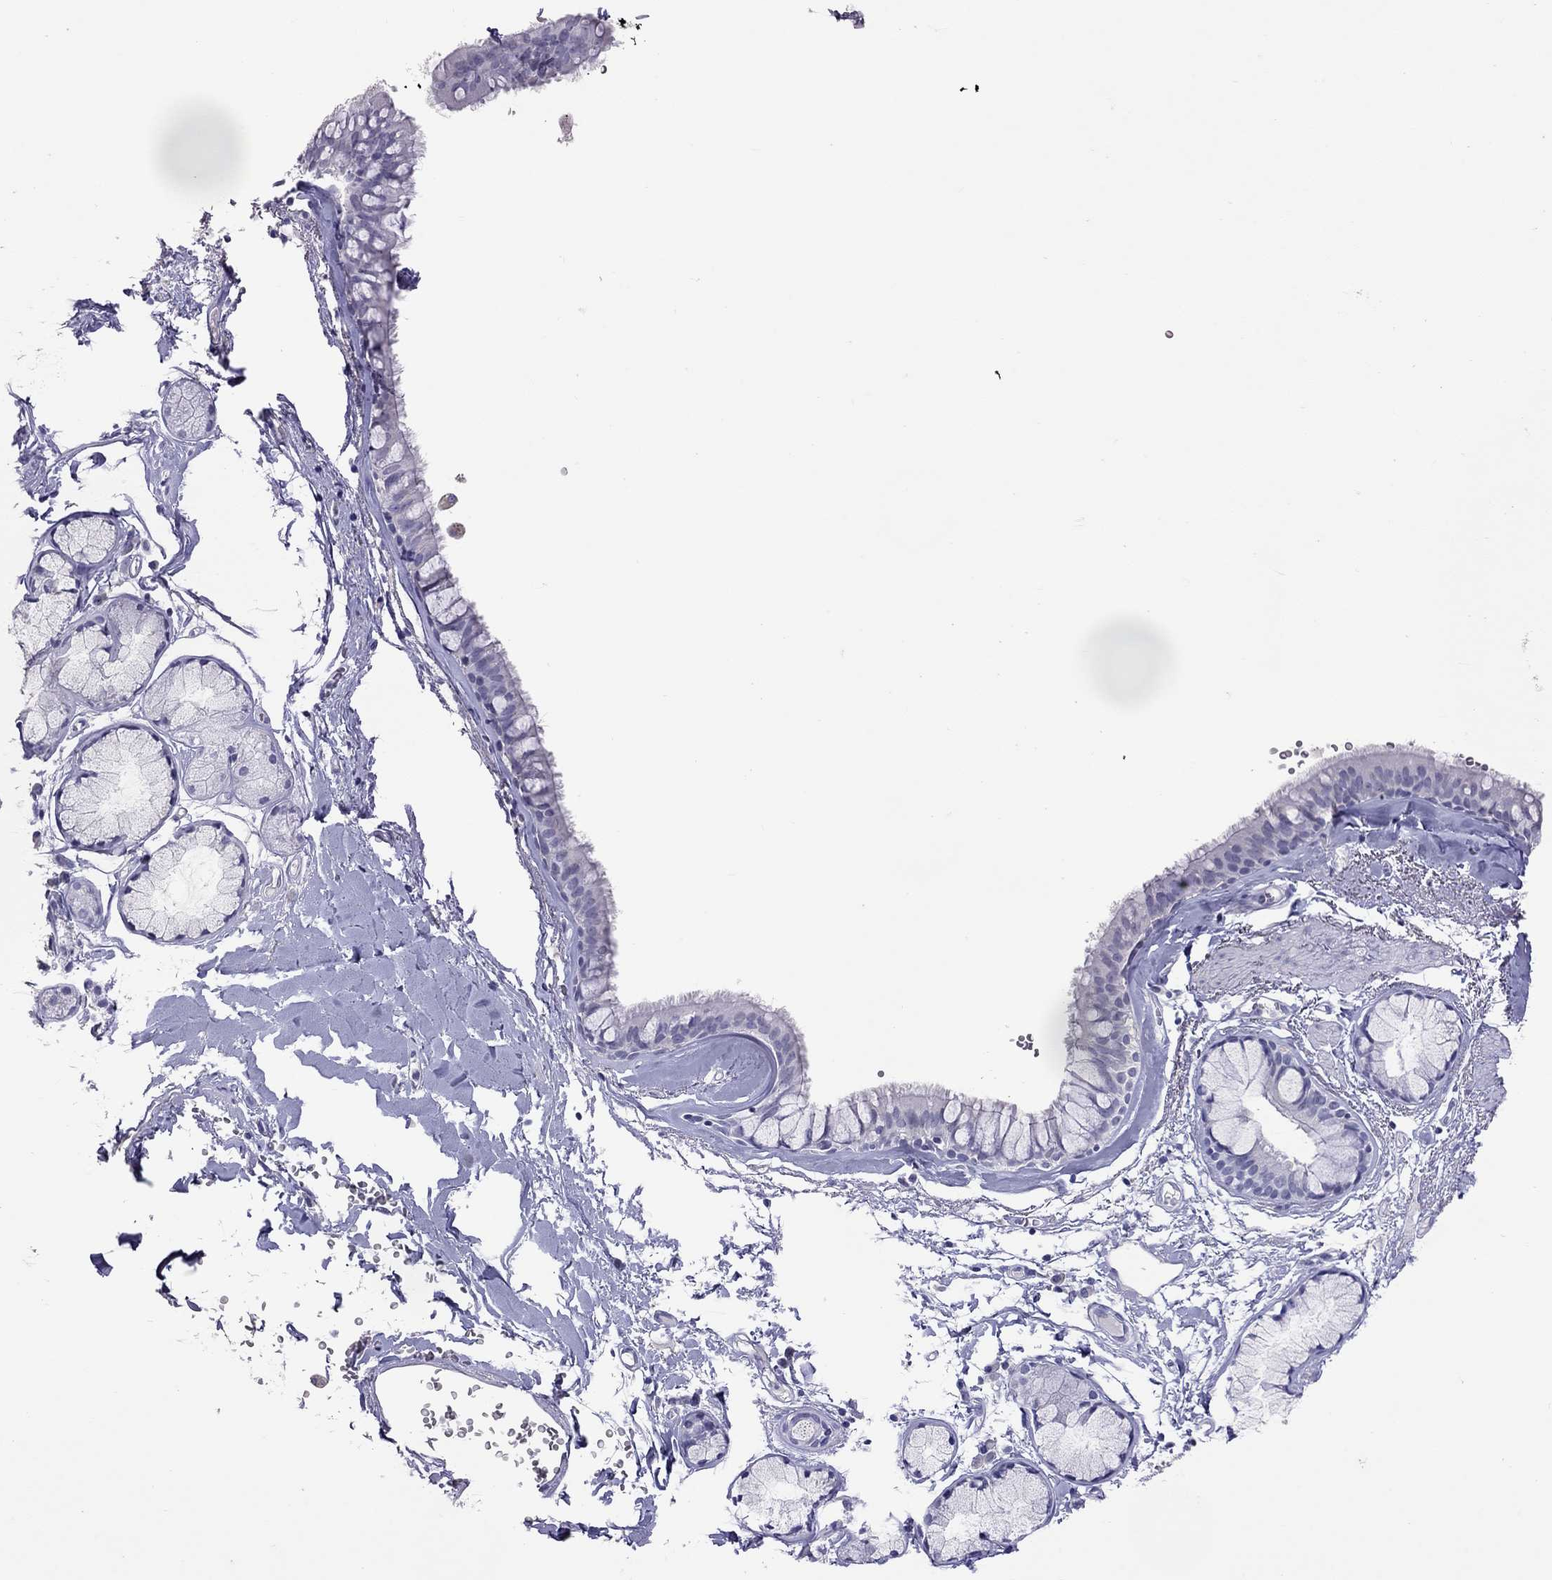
{"staining": {"intensity": "negative", "quantity": "none", "location": "none"}, "tissue": "bronchus", "cell_type": "Respiratory epithelial cells", "image_type": "normal", "snomed": [{"axis": "morphology", "description": "Normal tissue, NOS"}, {"axis": "morphology", "description": "Squamous cell carcinoma, NOS"}, {"axis": "topography", "description": "Cartilage tissue"}, {"axis": "topography", "description": "Bronchus"}], "caption": "An IHC image of benign bronchus is shown. There is no staining in respiratory epithelial cells of bronchus.", "gene": "SLAMF1", "patient": {"sex": "male", "age": 72}}